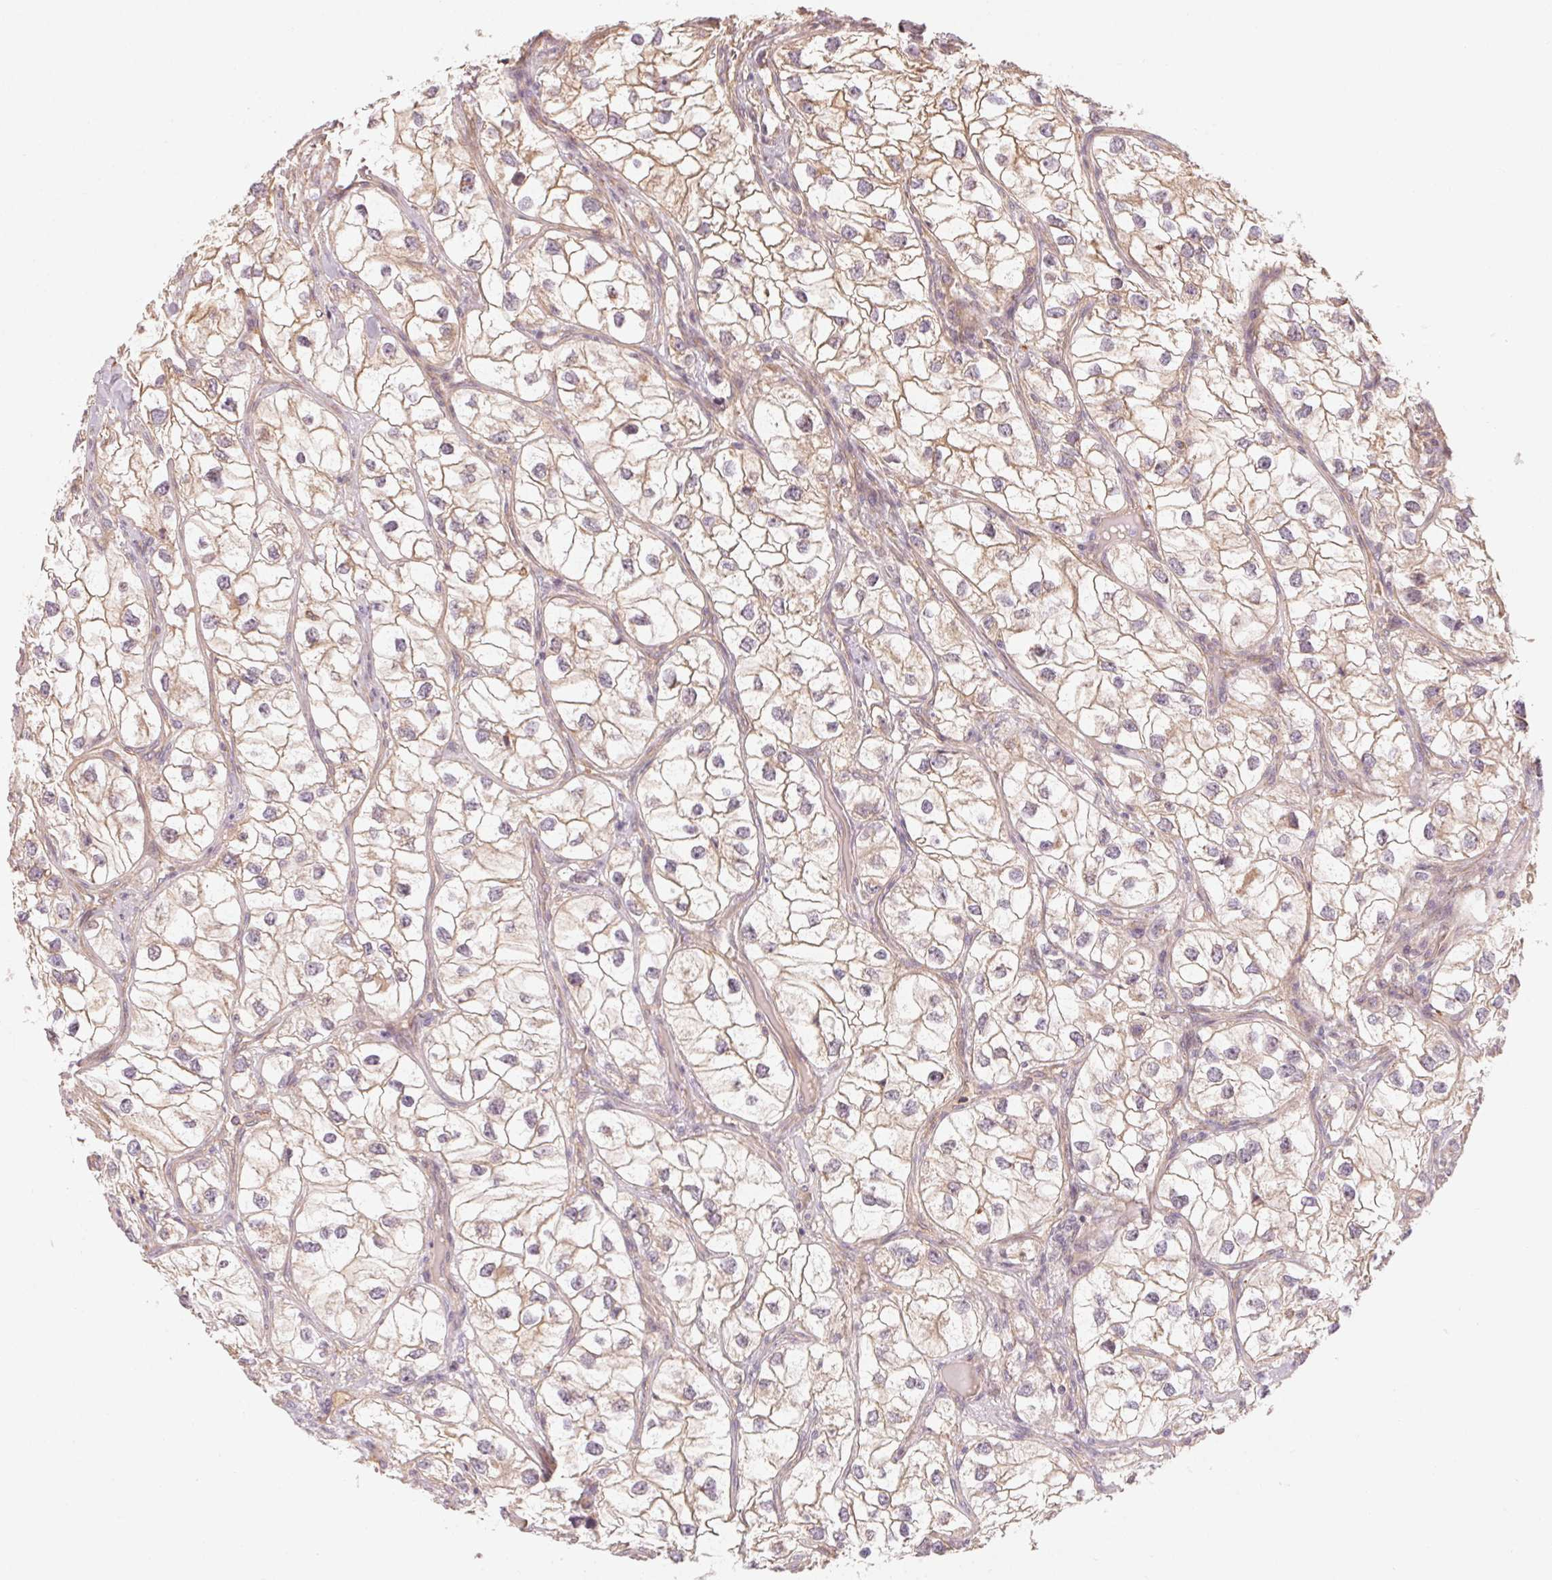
{"staining": {"intensity": "weak", "quantity": "25%-75%", "location": "cytoplasmic/membranous"}, "tissue": "renal cancer", "cell_type": "Tumor cells", "image_type": "cancer", "snomed": [{"axis": "morphology", "description": "Adenocarcinoma, NOS"}, {"axis": "topography", "description": "Kidney"}], "caption": "Renal adenocarcinoma tissue reveals weak cytoplasmic/membranous expression in approximately 25%-75% of tumor cells, visualized by immunohistochemistry.", "gene": "CCDC112", "patient": {"sex": "male", "age": 59}}